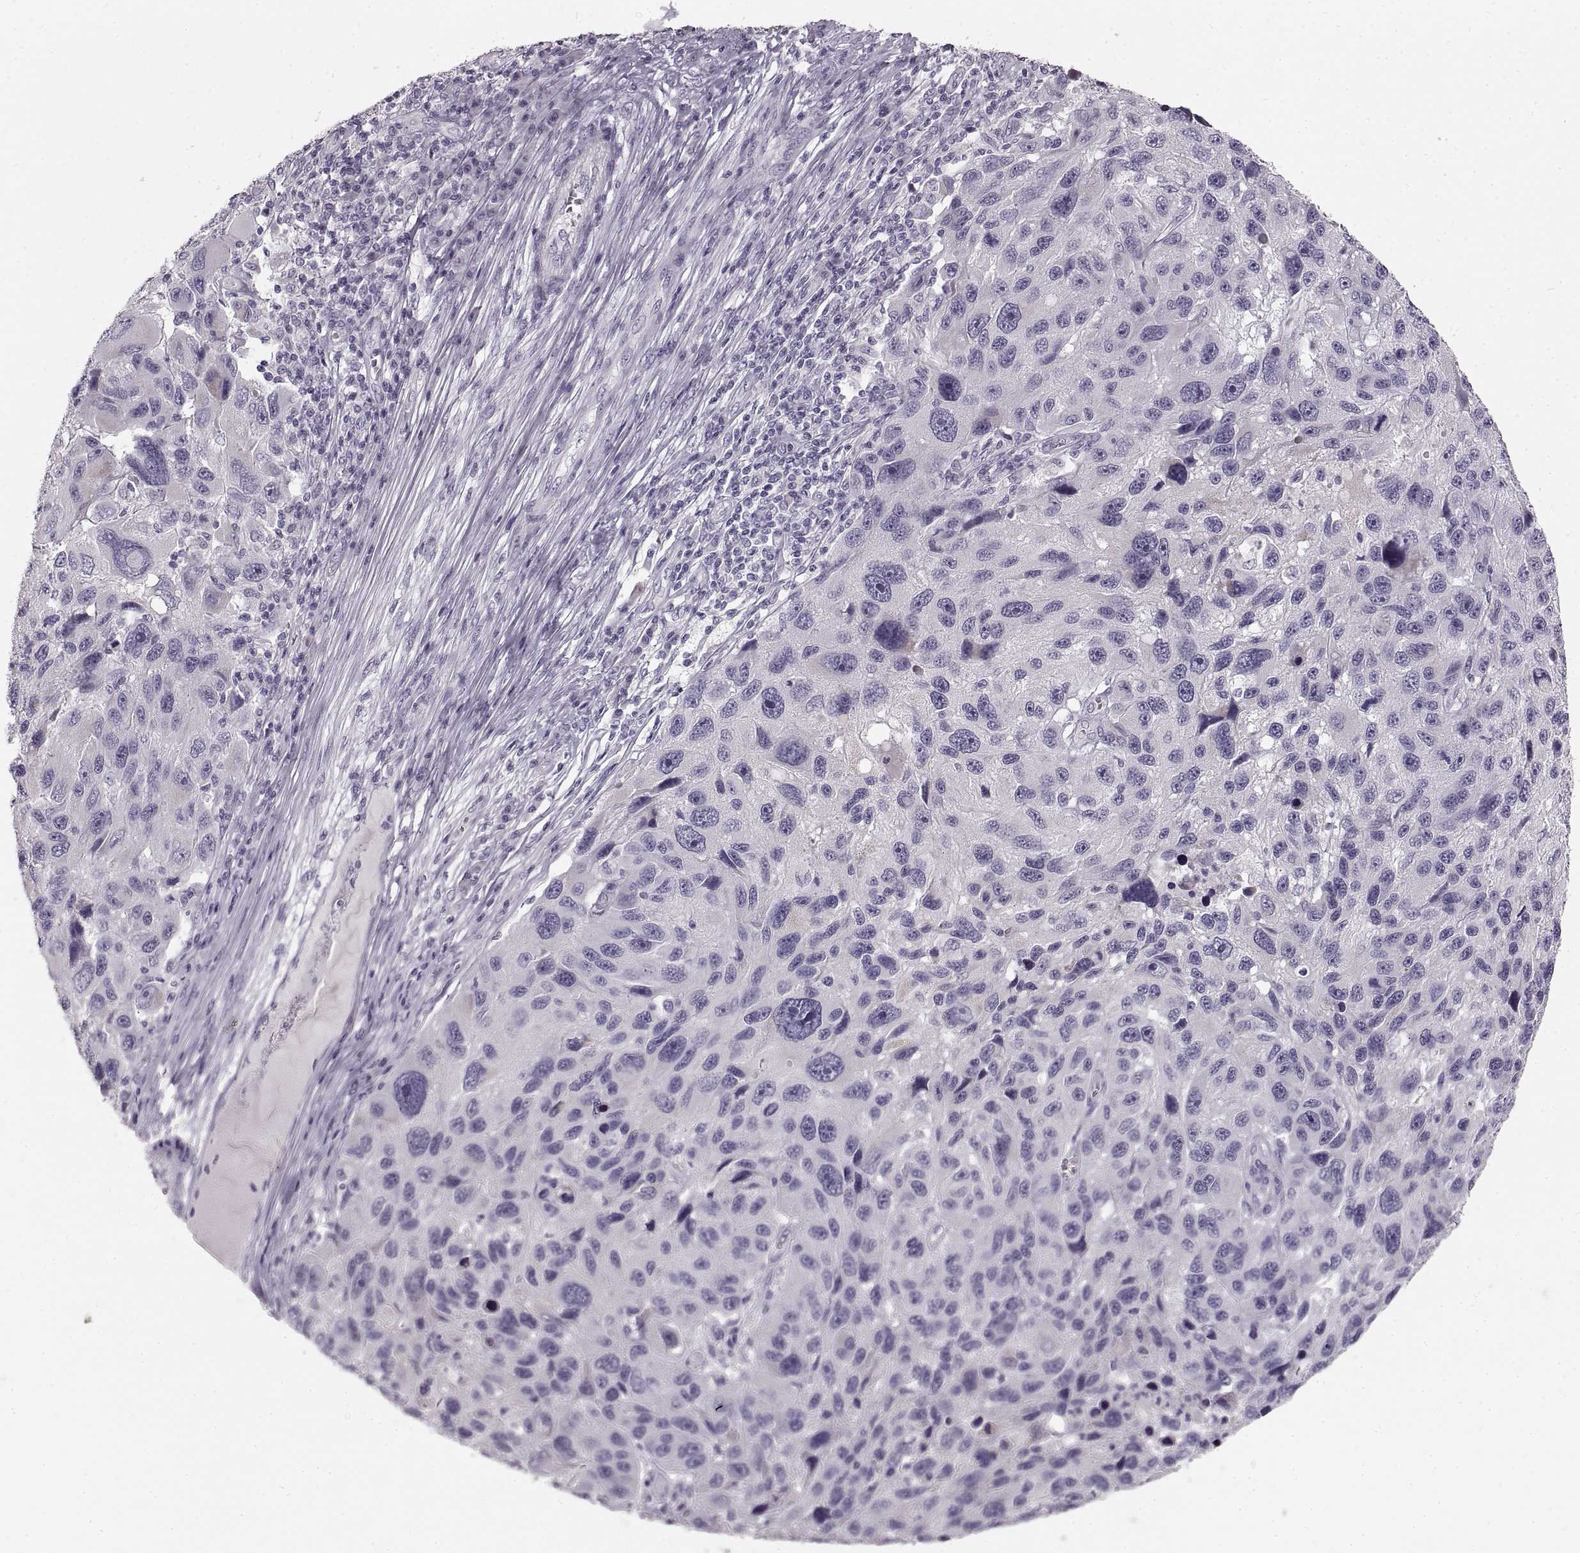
{"staining": {"intensity": "negative", "quantity": "none", "location": "none"}, "tissue": "melanoma", "cell_type": "Tumor cells", "image_type": "cancer", "snomed": [{"axis": "morphology", "description": "Malignant melanoma, NOS"}, {"axis": "topography", "description": "Skin"}], "caption": "Protein analysis of malignant melanoma demonstrates no significant staining in tumor cells.", "gene": "CNTN1", "patient": {"sex": "male", "age": 53}}